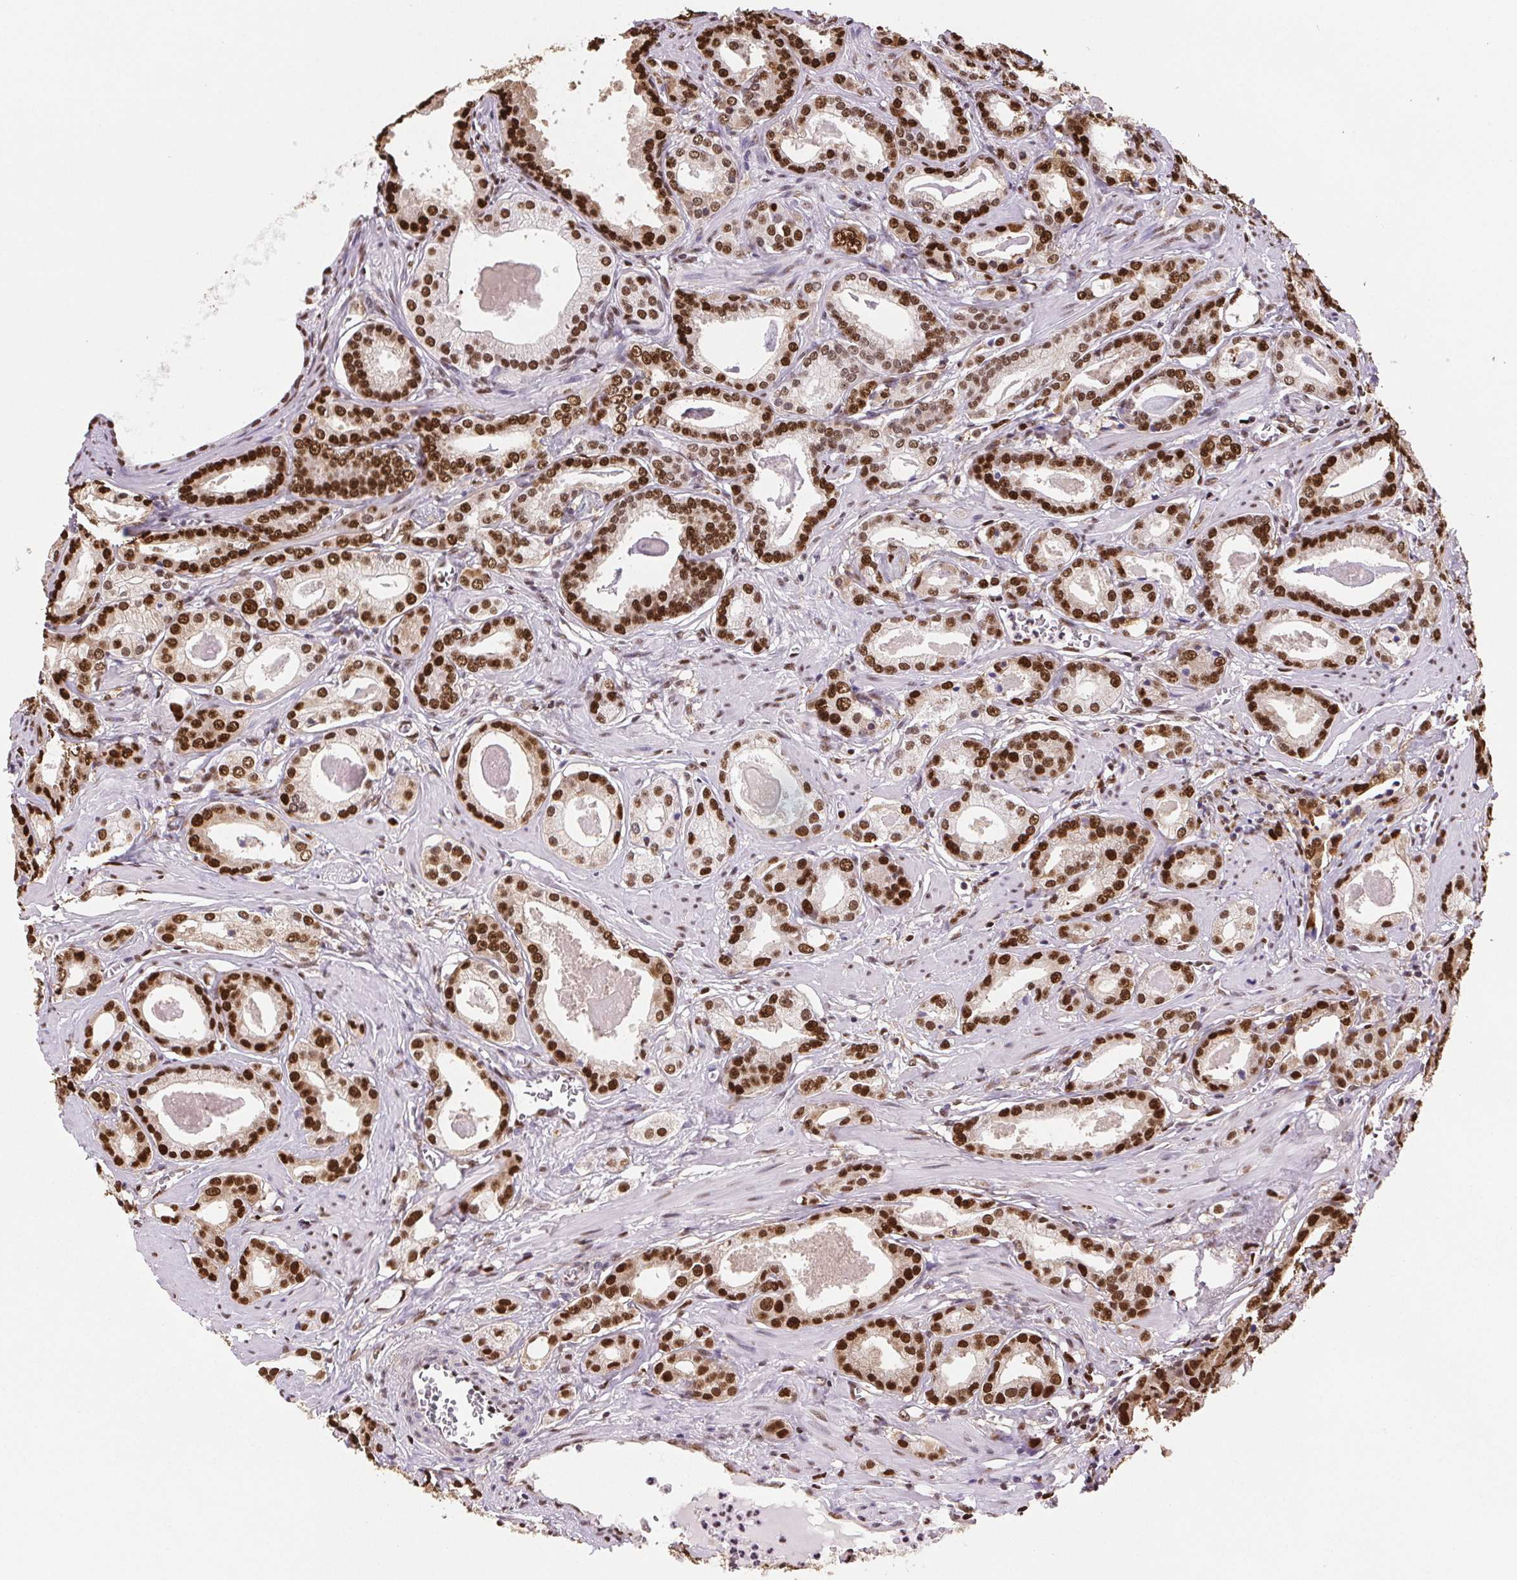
{"staining": {"intensity": "strong", "quantity": ">75%", "location": "nuclear"}, "tissue": "prostate cancer", "cell_type": "Tumor cells", "image_type": "cancer", "snomed": [{"axis": "morphology", "description": "Adenocarcinoma, NOS"}, {"axis": "morphology", "description": "Adenocarcinoma, Low grade"}, {"axis": "topography", "description": "Prostate"}], "caption": "Immunohistochemical staining of prostate cancer reveals strong nuclear protein positivity in approximately >75% of tumor cells.", "gene": "SET", "patient": {"sex": "male", "age": 64}}